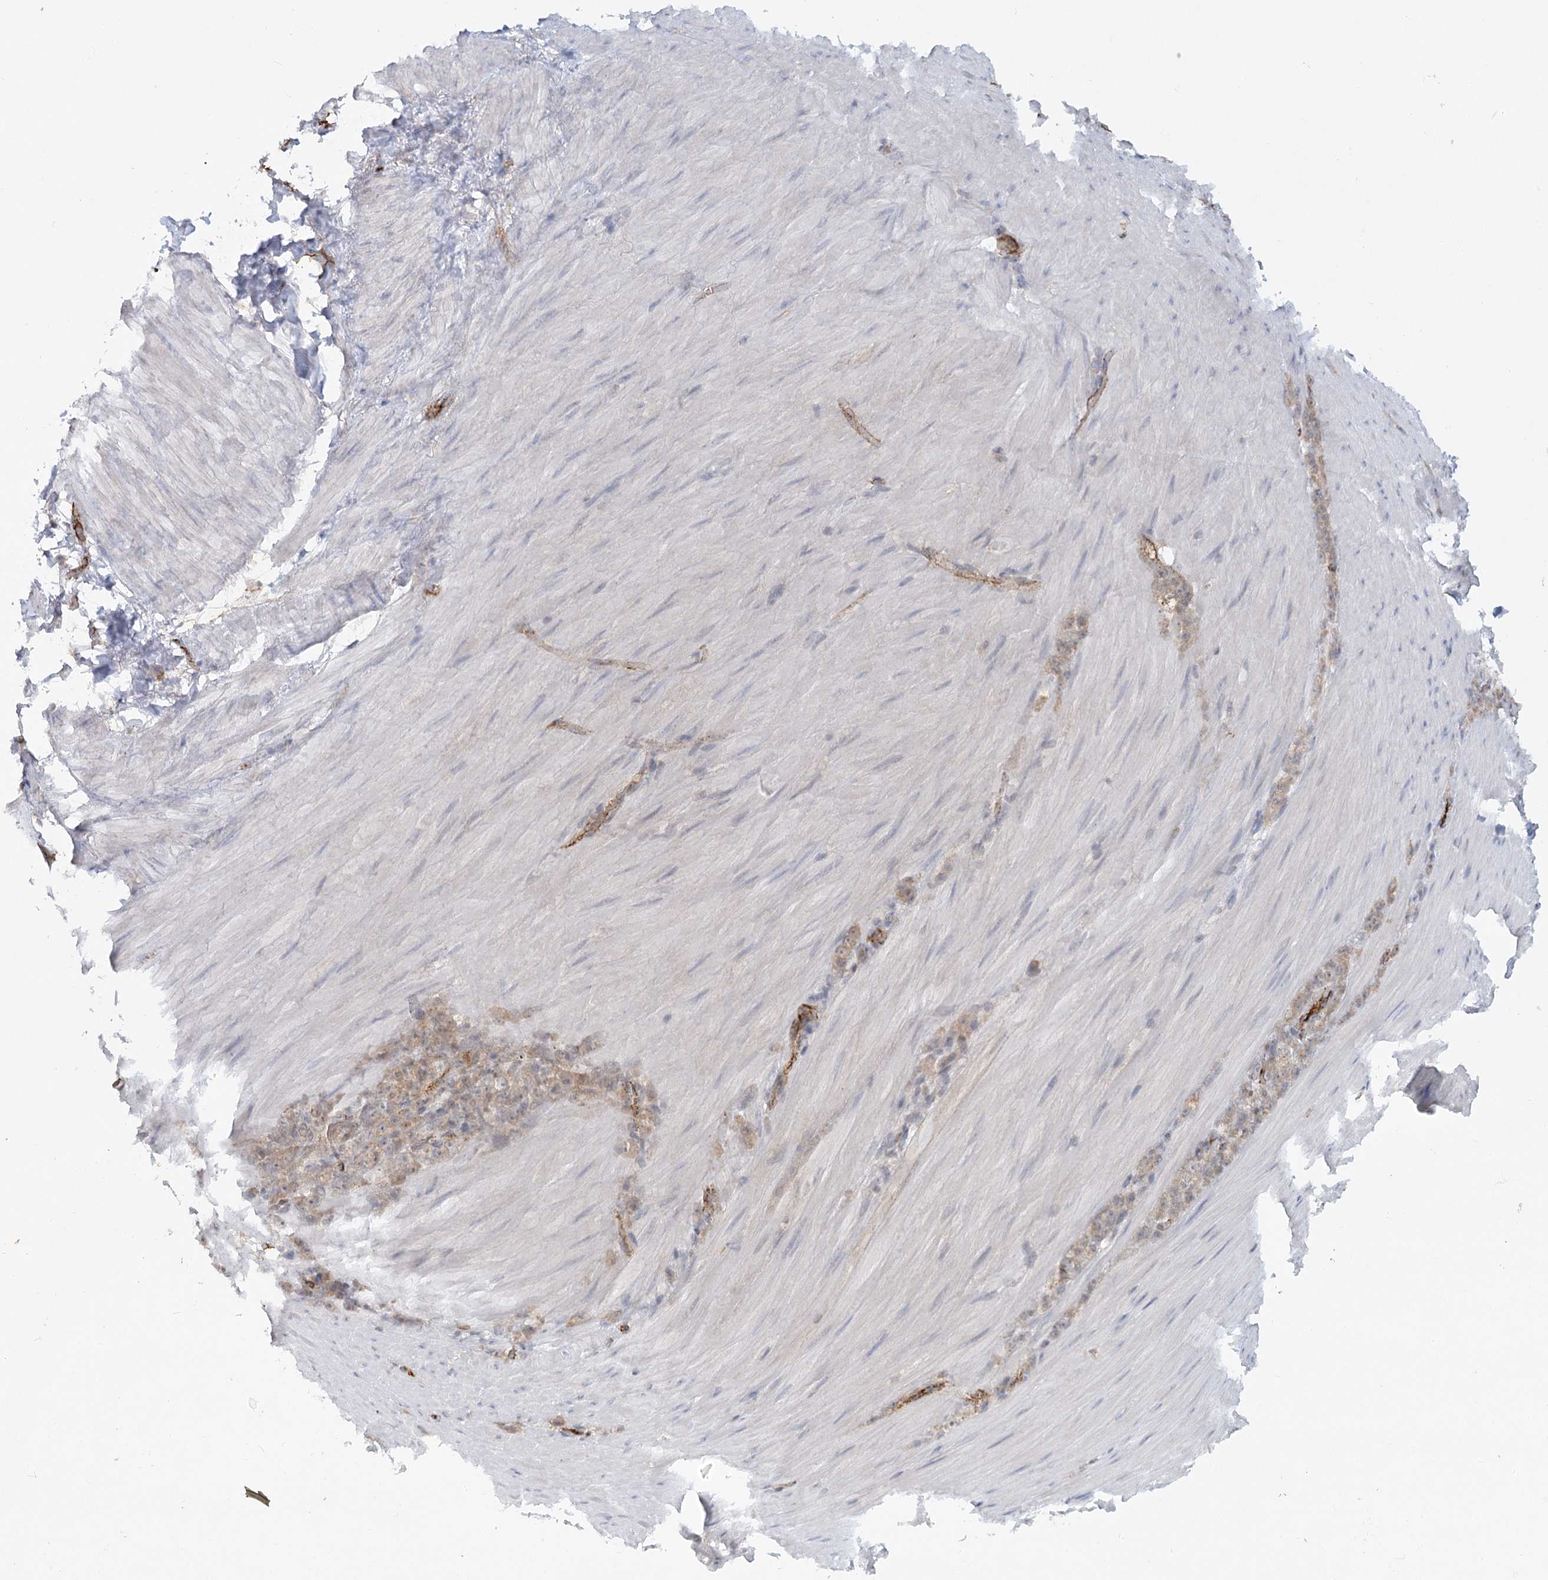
{"staining": {"intensity": "weak", "quantity": "25%-75%", "location": "cytoplasmic/membranous"}, "tissue": "stomach cancer", "cell_type": "Tumor cells", "image_type": "cancer", "snomed": [{"axis": "morphology", "description": "Normal tissue, NOS"}, {"axis": "morphology", "description": "Adenocarcinoma, NOS"}, {"axis": "topography", "description": "Stomach"}], "caption": "Immunohistochemical staining of human stomach cancer (adenocarcinoma) shows weak cytoplasmic/membranous protein expression in about 25%-75% of tumor cells.", "gene": "KBTBD4", "patient": {"sex": "male", "age": 82}}